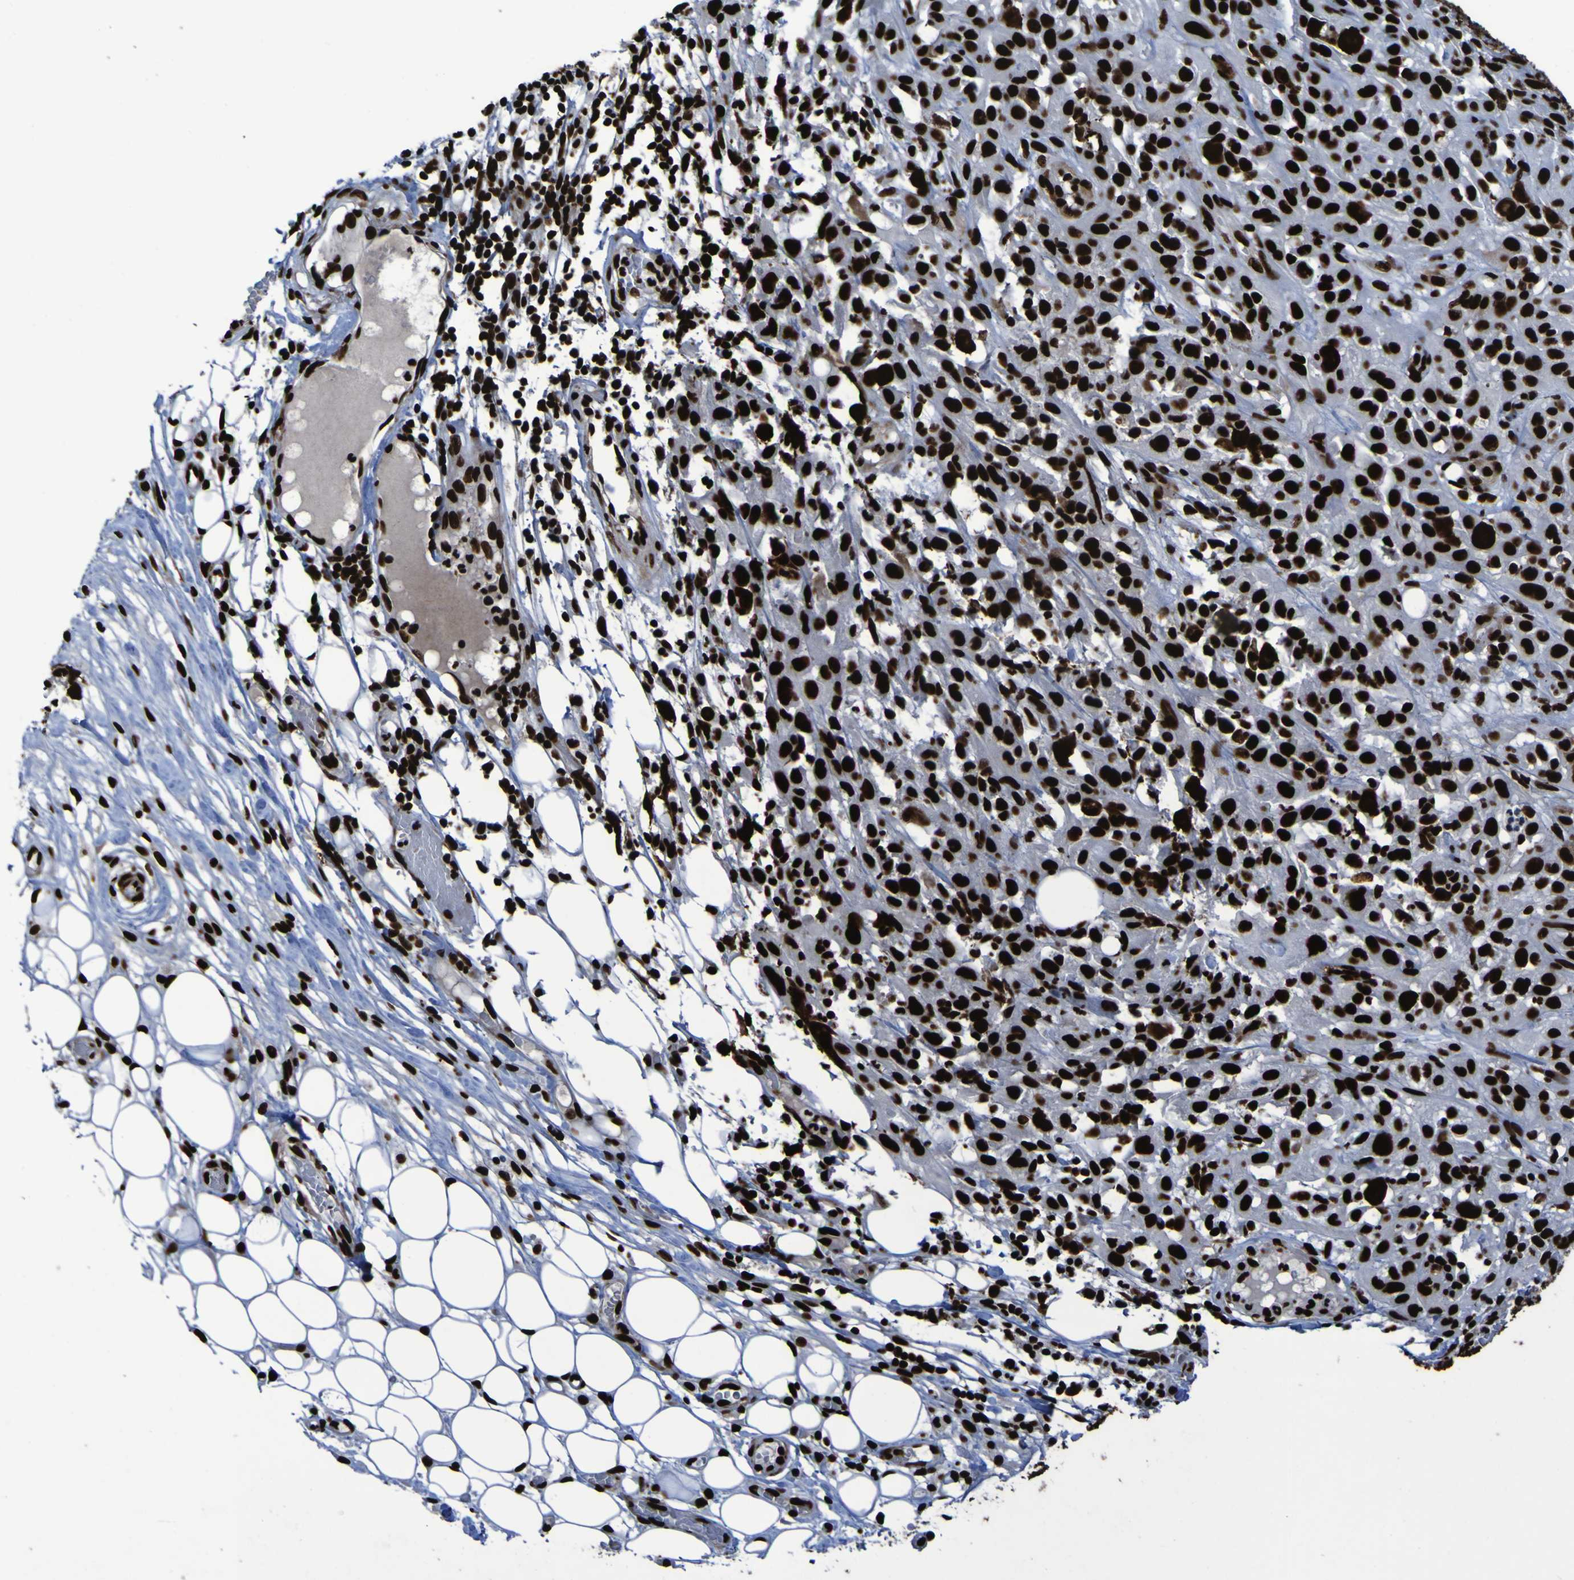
{"staining": {"intensity": "strong", "quantity": ">75%", "location": "nuclear"}, "tissue": "skin cancer", "cell_type": "Tumor cells", "image_type": "cancer", "snomed": [{"axis": "morphology", "description": "Squamous cell carcinoma, NOS"}, {"axis": "topography", "description": "Skin"}], "caption": "Immunohistochemistry of skin squamous cell carcinoma exhibits high levels of strong nuclear expression in approximately >75% of tumor cells.", "gene": "NPM1", "patient": {"sex": "male", "age": 75}}